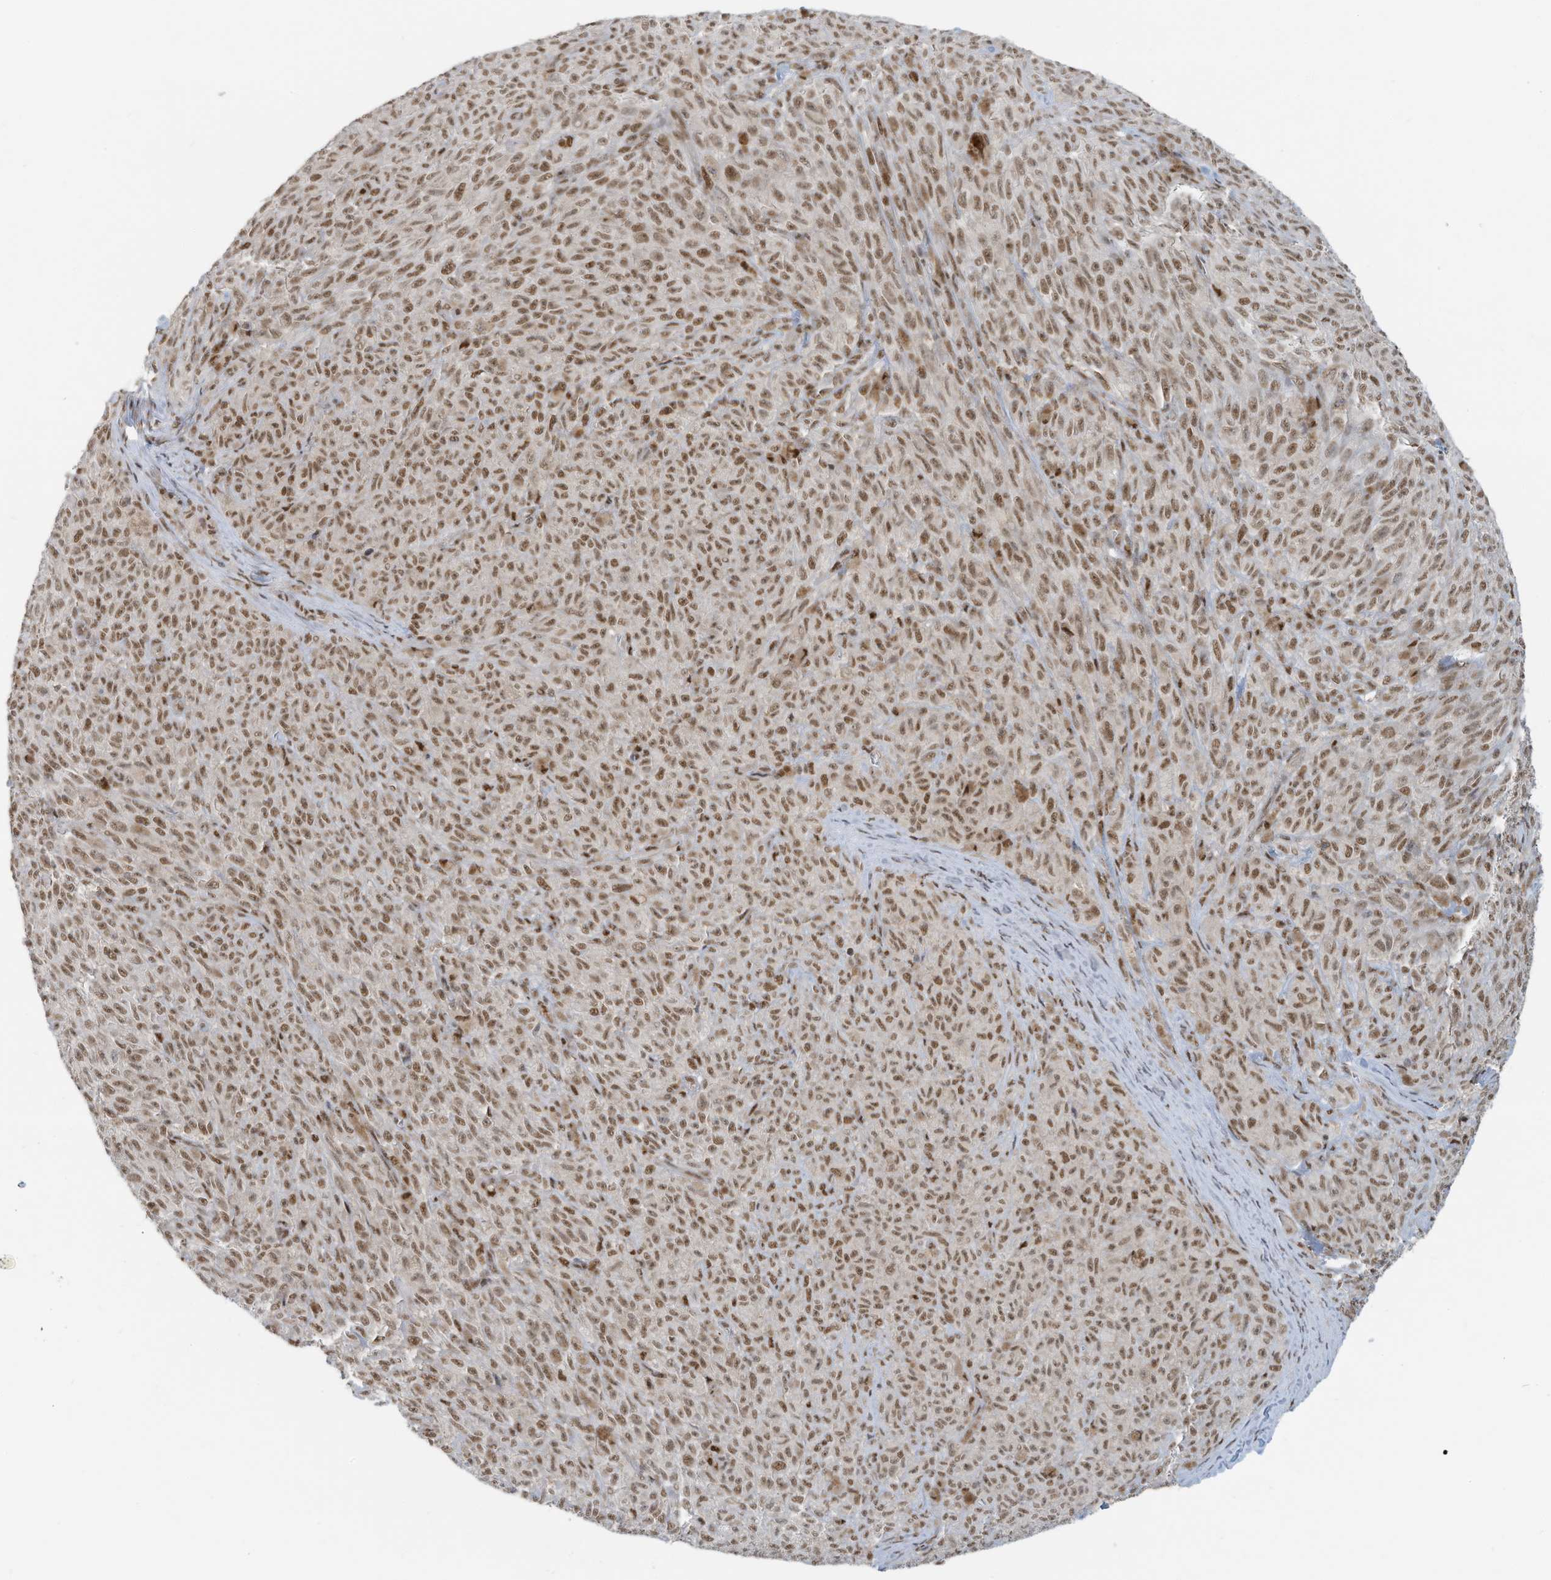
{"staining": {"intensity": "moderate", "quantity": ">75%", "location": "nuclear"}, "tissue": "melanoma", "cell_type": "Tumor cells", "image_type": "cancer", "snomed": [{"axis": "morphology", "description": "Malignant melanoma, NOS"}, {"axis": "topography", "description": "Skin"}], "caption": "The immunohistochemical stain labels moderate nuclear expression in tumor cells of malignant melanoma tissue.", "gene": "DBR1", "patient": {"sex": "female", "age": 82}}